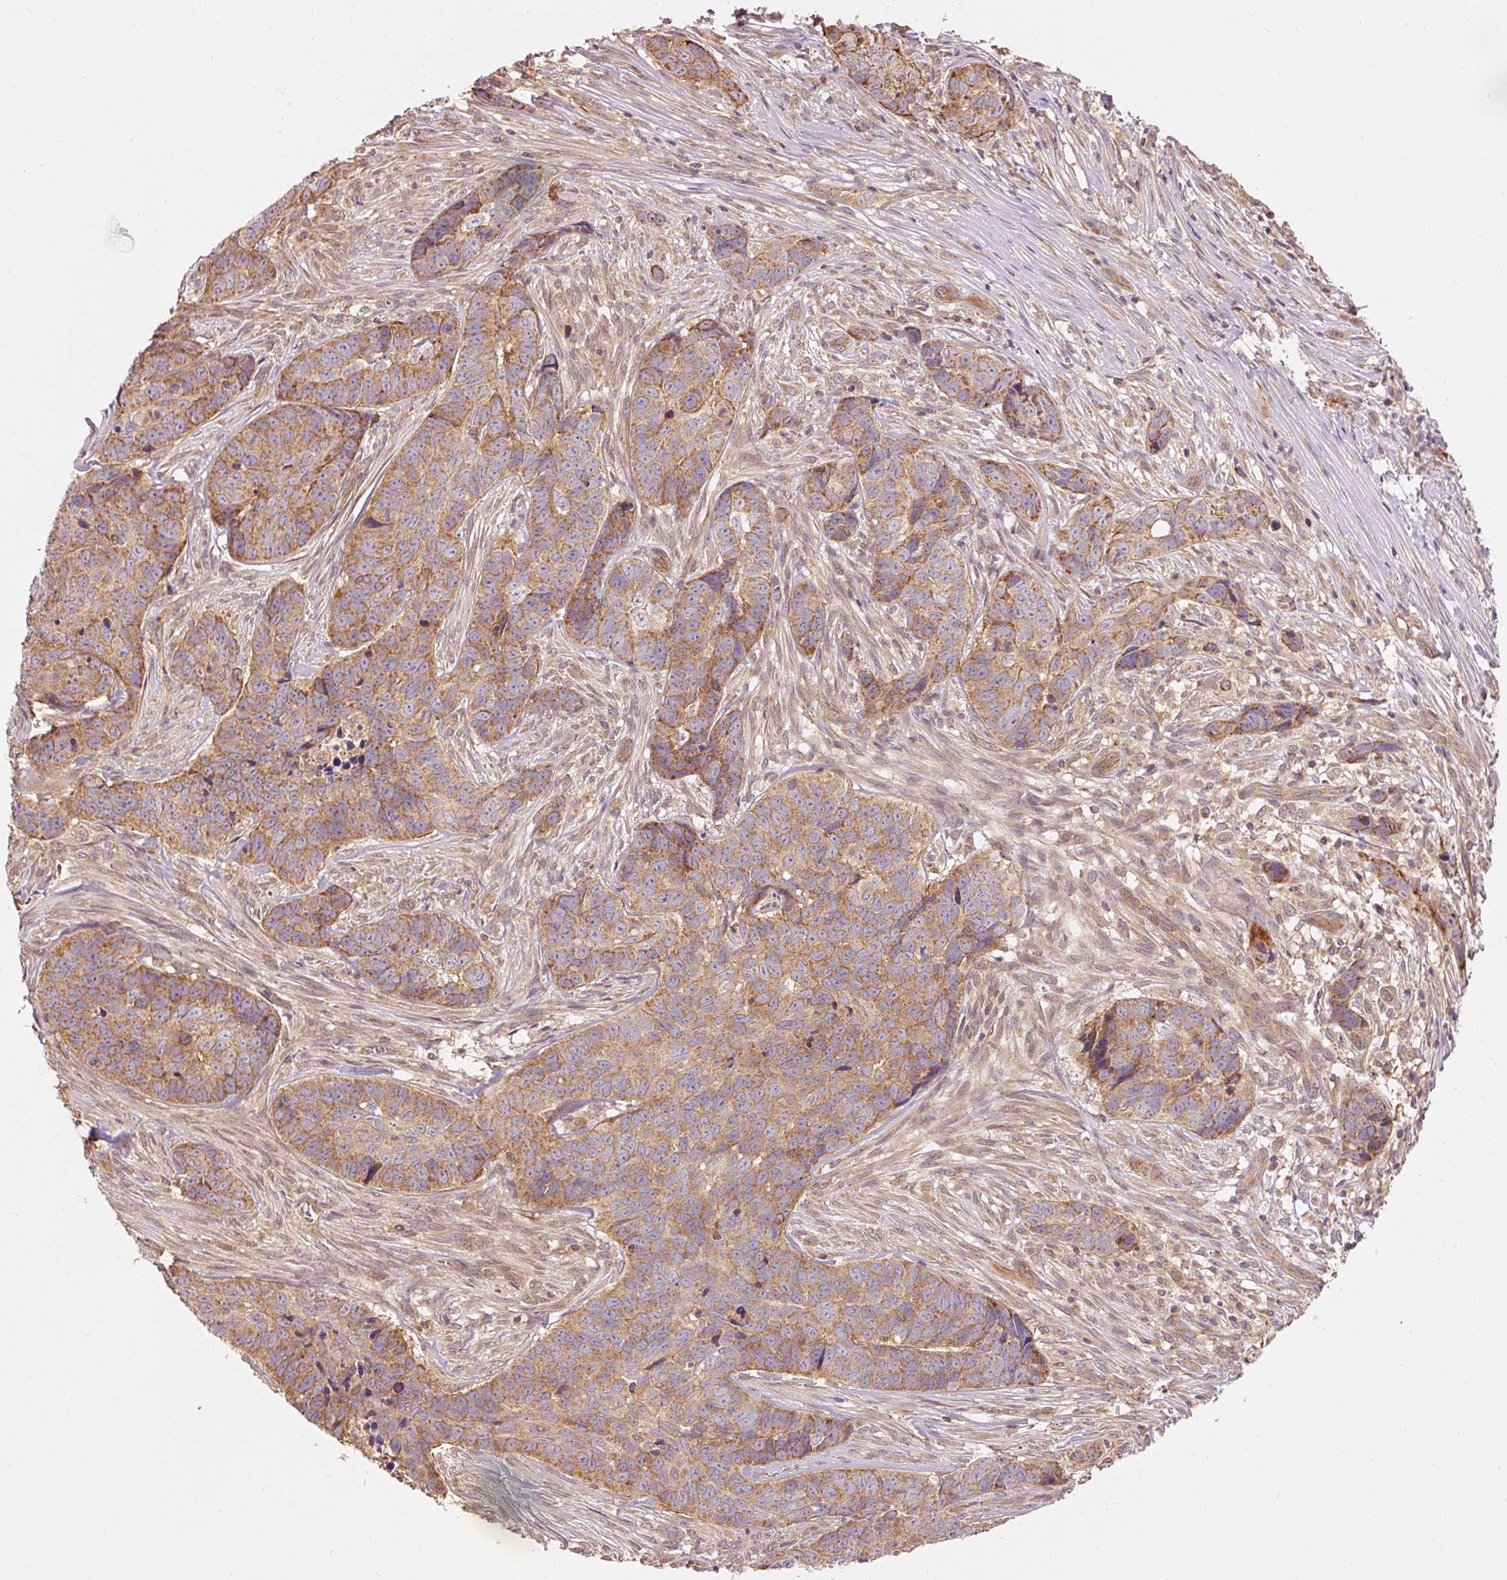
{"staining": {"intensity": "moderate", "quantity": ">75%", "location": "cytoplasmic/membranous"}, "tissue": "skin cancer", "cell_type": "Tumor cells", "image_type": "cancer", "snomed": [{"axis": "morphology", "description": "Basal cell carcinoma"}, {"axis": "topography", "description": "Skin"}], "caption": "The image shows immunohistochemical staining of skin cancer. There is moderate cytoplasmic/membranous positivity is seen in about >75% of tumor cells.", "gene": "ADCY4", "patient": {"sex": "female", "age": 82}}